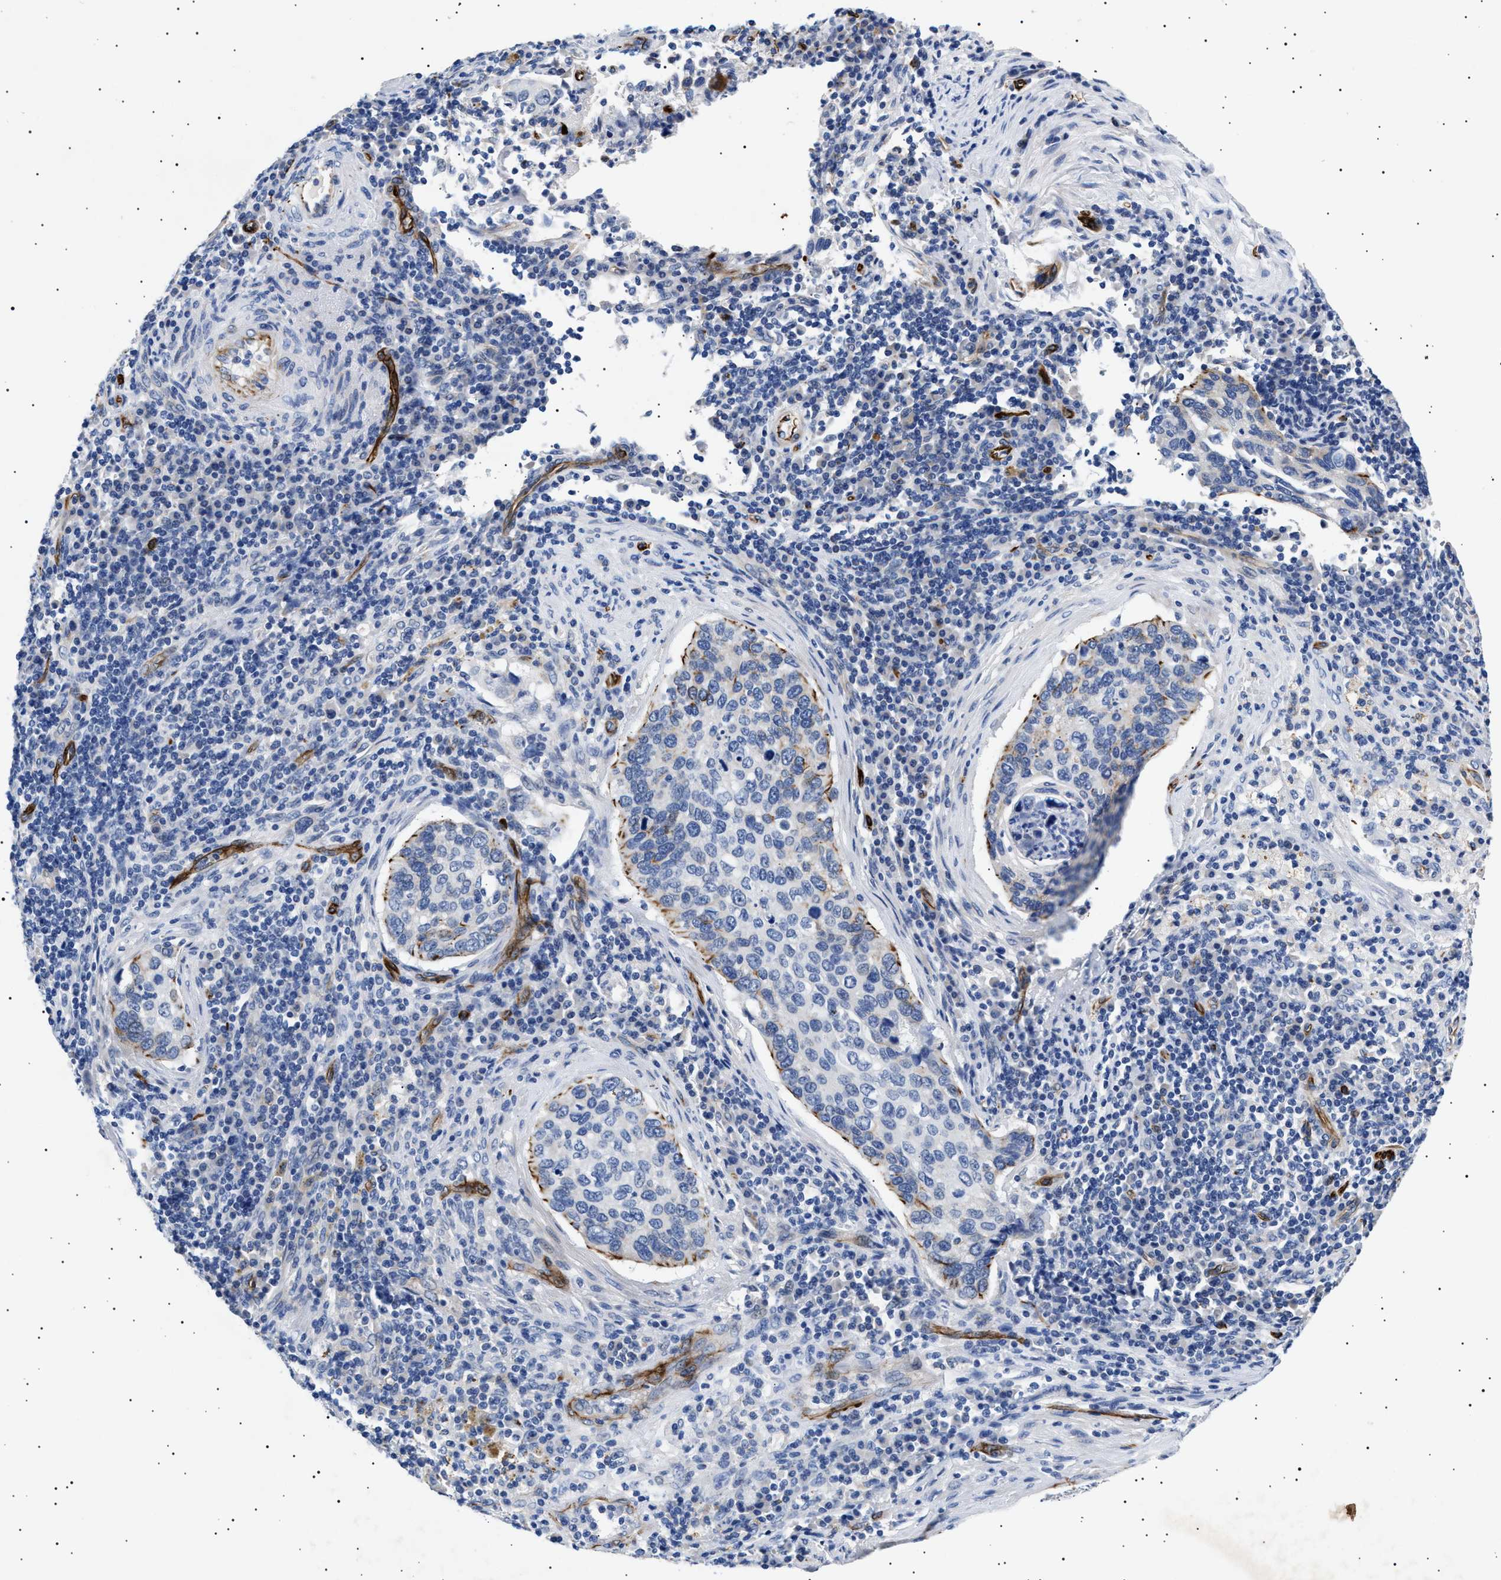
{"staining": {"intensity": "weak", "quantity": "<25%", "location": "cytoplasmic/membranous"}, "tissue": "cervical cancer", "cell_type": "Tumor cells", "image_type": "cancer", "snomed": [{"axis": "morphology", "description": "Squamous cell carcinoma, NOS"}, {"axis": "topography", "description": "Cervix"}], "caption": "High magnification brightfield microscopy of squamous cell carcinoma (cervical) stained with DAB (brown) and counterstained with hematoxylin (blue): tumor cells show no significant staining. (DAB immunohistochemistry visualized using brightfield microscopy, high magnification).", "gene": "OLFML2A", "patient": {"sex": "female", "age": 53}}